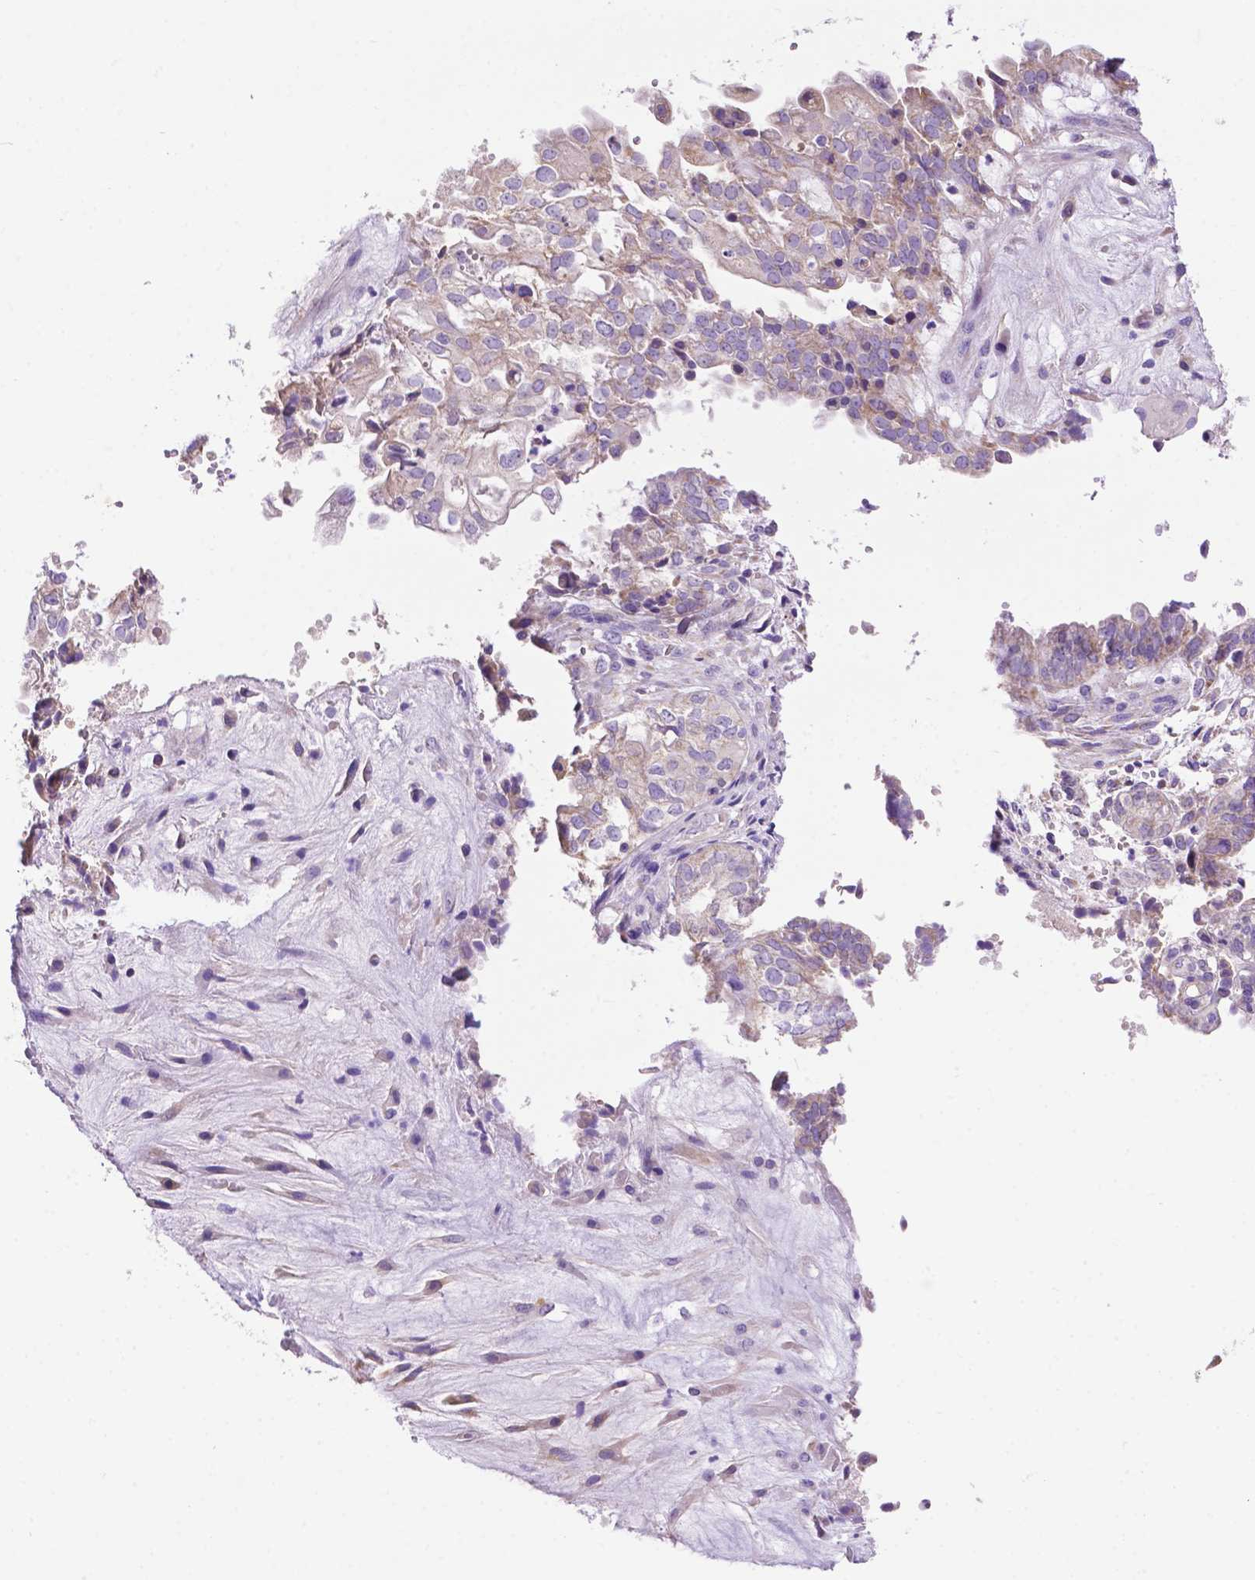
{"staining": {"intensity": "weak", "quantity": ">75%", "location": "cytoplasmic/membranous"}, "tissue": "ovarian cancer", "cell_type": "Tumor cells", "image_type": "cancer", "snomed": [{"axis": "morphology", "description": "Carcinoma, endometroid"}, {"axis": "topography", "description": "Ovary"}], "caption": "About >75% of tumor cells in human ovarian endometroid carcinoma display weak cytoplasmic/membranous protein positivity as visualized by brown immunohistochemical staining.", "gene": "PHYHIP", "patient": {"sex": "female", "age": 64}}